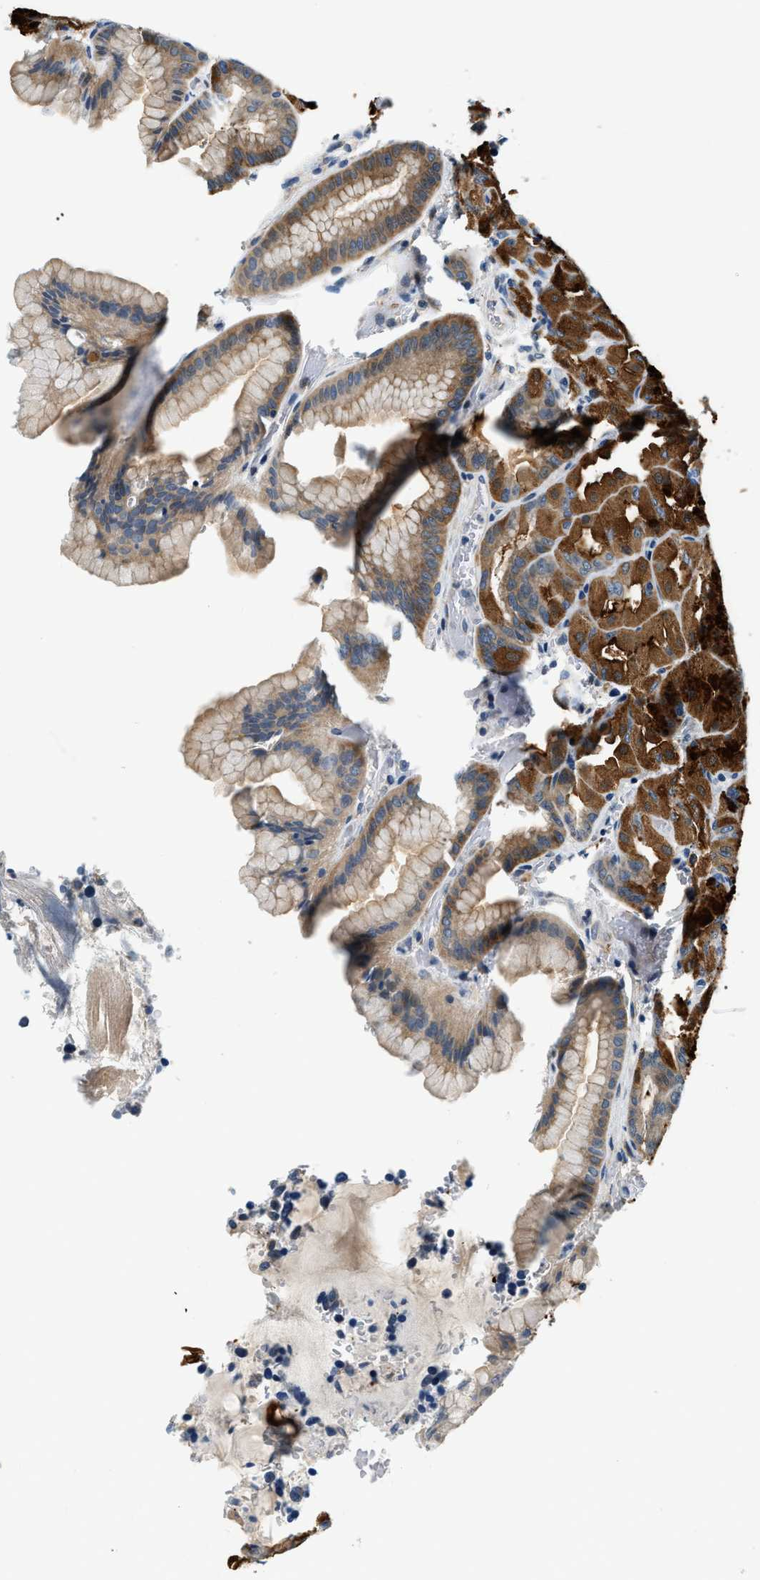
{"staining": {"intensity": "strong", "quantity": "25%-75%", "location": "cytoplasmic/membranous"}, "tissue": "stomach", "cell_type": "Glandular cells", "image_type": "normal", "snomed": [{"axis": "morphology", "description": "Normal tissue, NOS"}, {"axis": "morphology", "description": "Carcinoid, malignant, NOS"}, {"axis": "topography", "description": "Stomach, upper"}], "caption": "Stomach stained with DAB immunohistochemistry (IHC) reveals high levels of strong cytoplasmic/membranous staining in about 25%-75% of glandular cells.", "gene": "YAE1", "patient": {"sex": "male", "age": 39}}